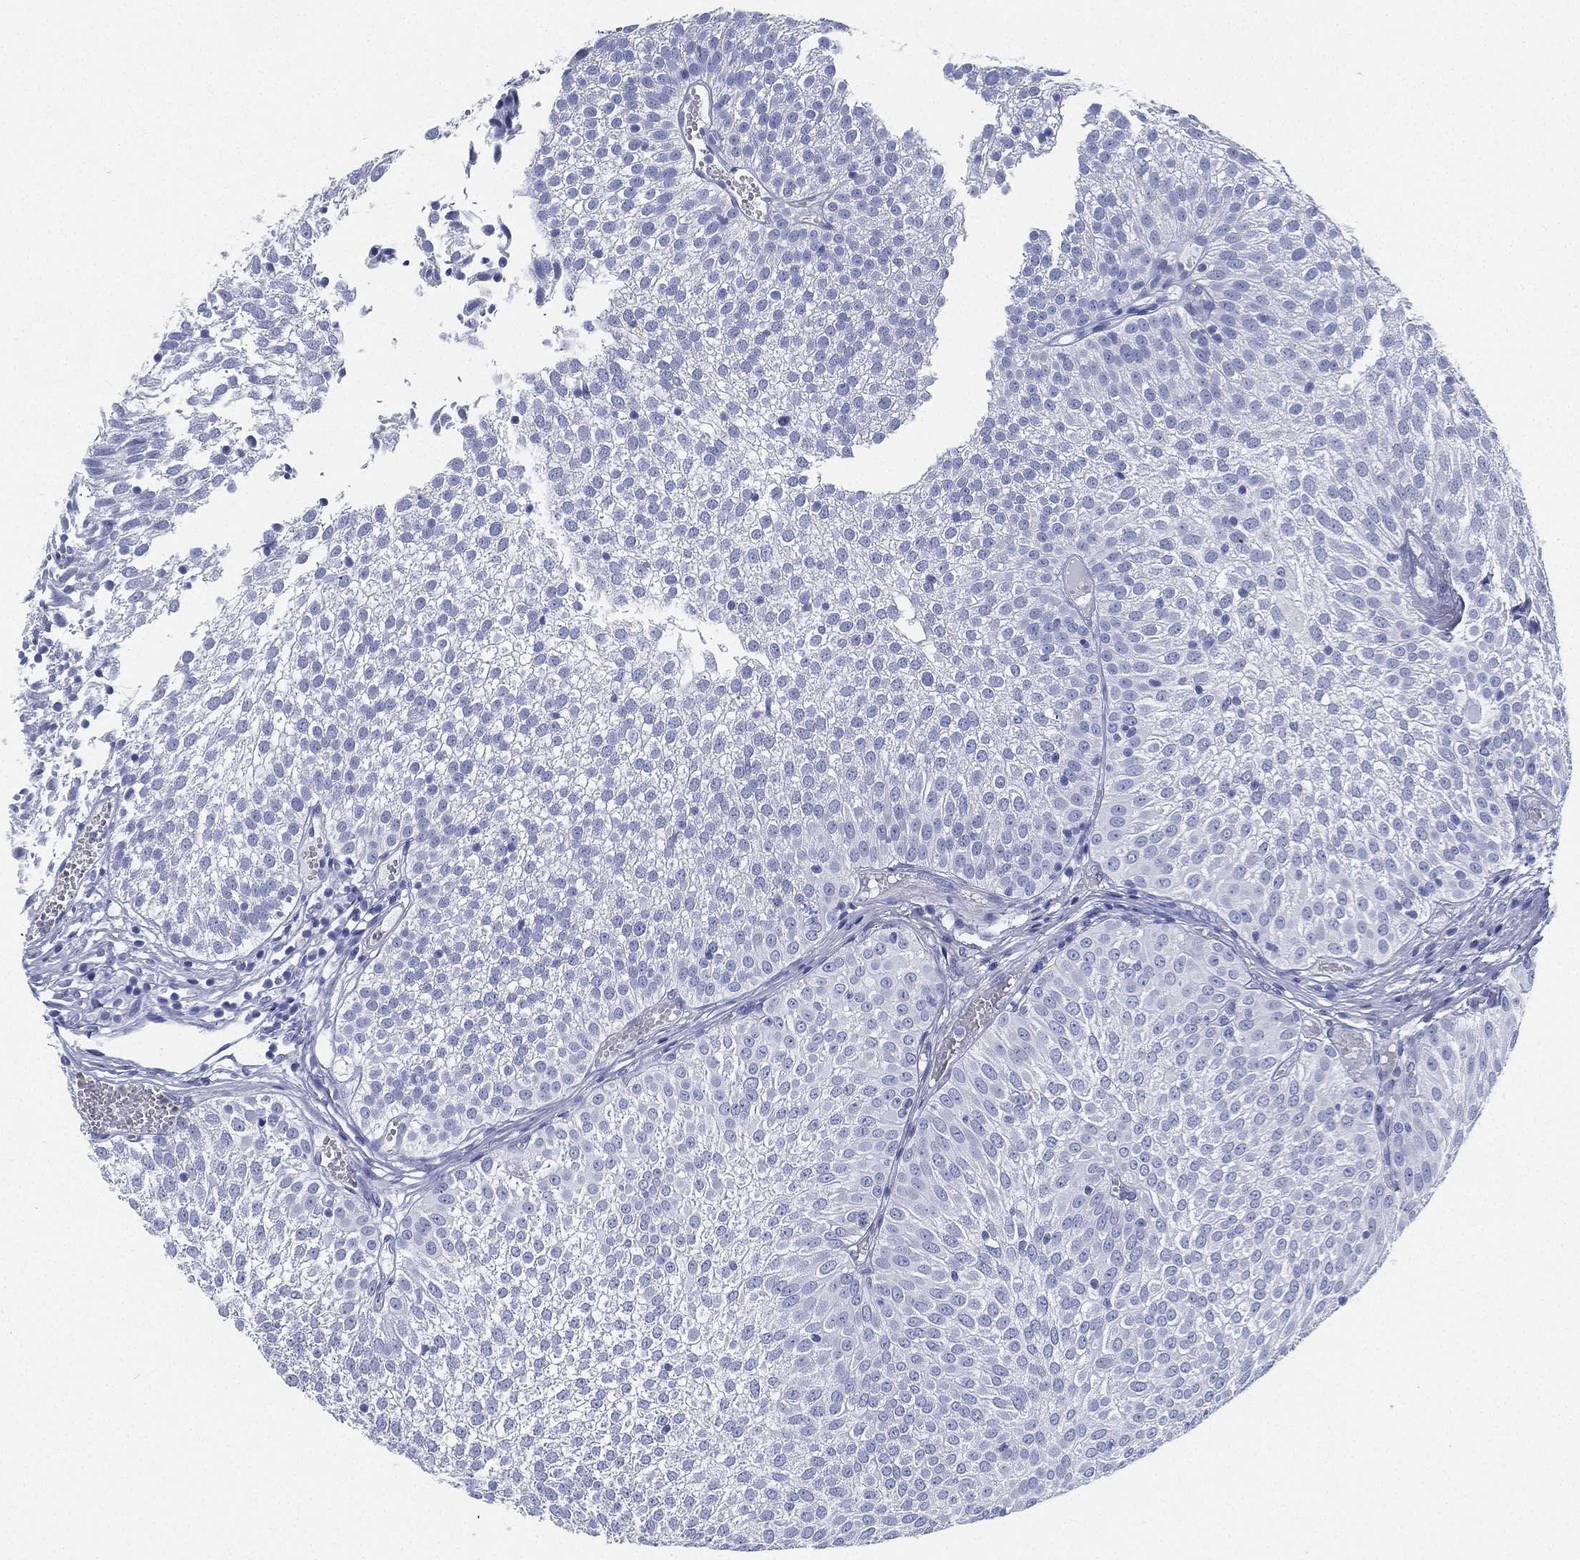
{"staining": {"intensity": "negative", "quantity": "none", "location": "none"}, "tissue": "urothelial cancer", "cell_type": "Tumor cells", "image_type": "cancer", "snomed": [{"axis": "morphology", "description": "Urothelial carcinoma, Low grade"}, {"axis": "topography", "description": "Urinary bladder"}], "caption": "Protein analysis of urothelial cancer exhibits no significant staining in tumor cells.", "gene": "DEFB121", "patient": {"sex": "male", "age": 52}}